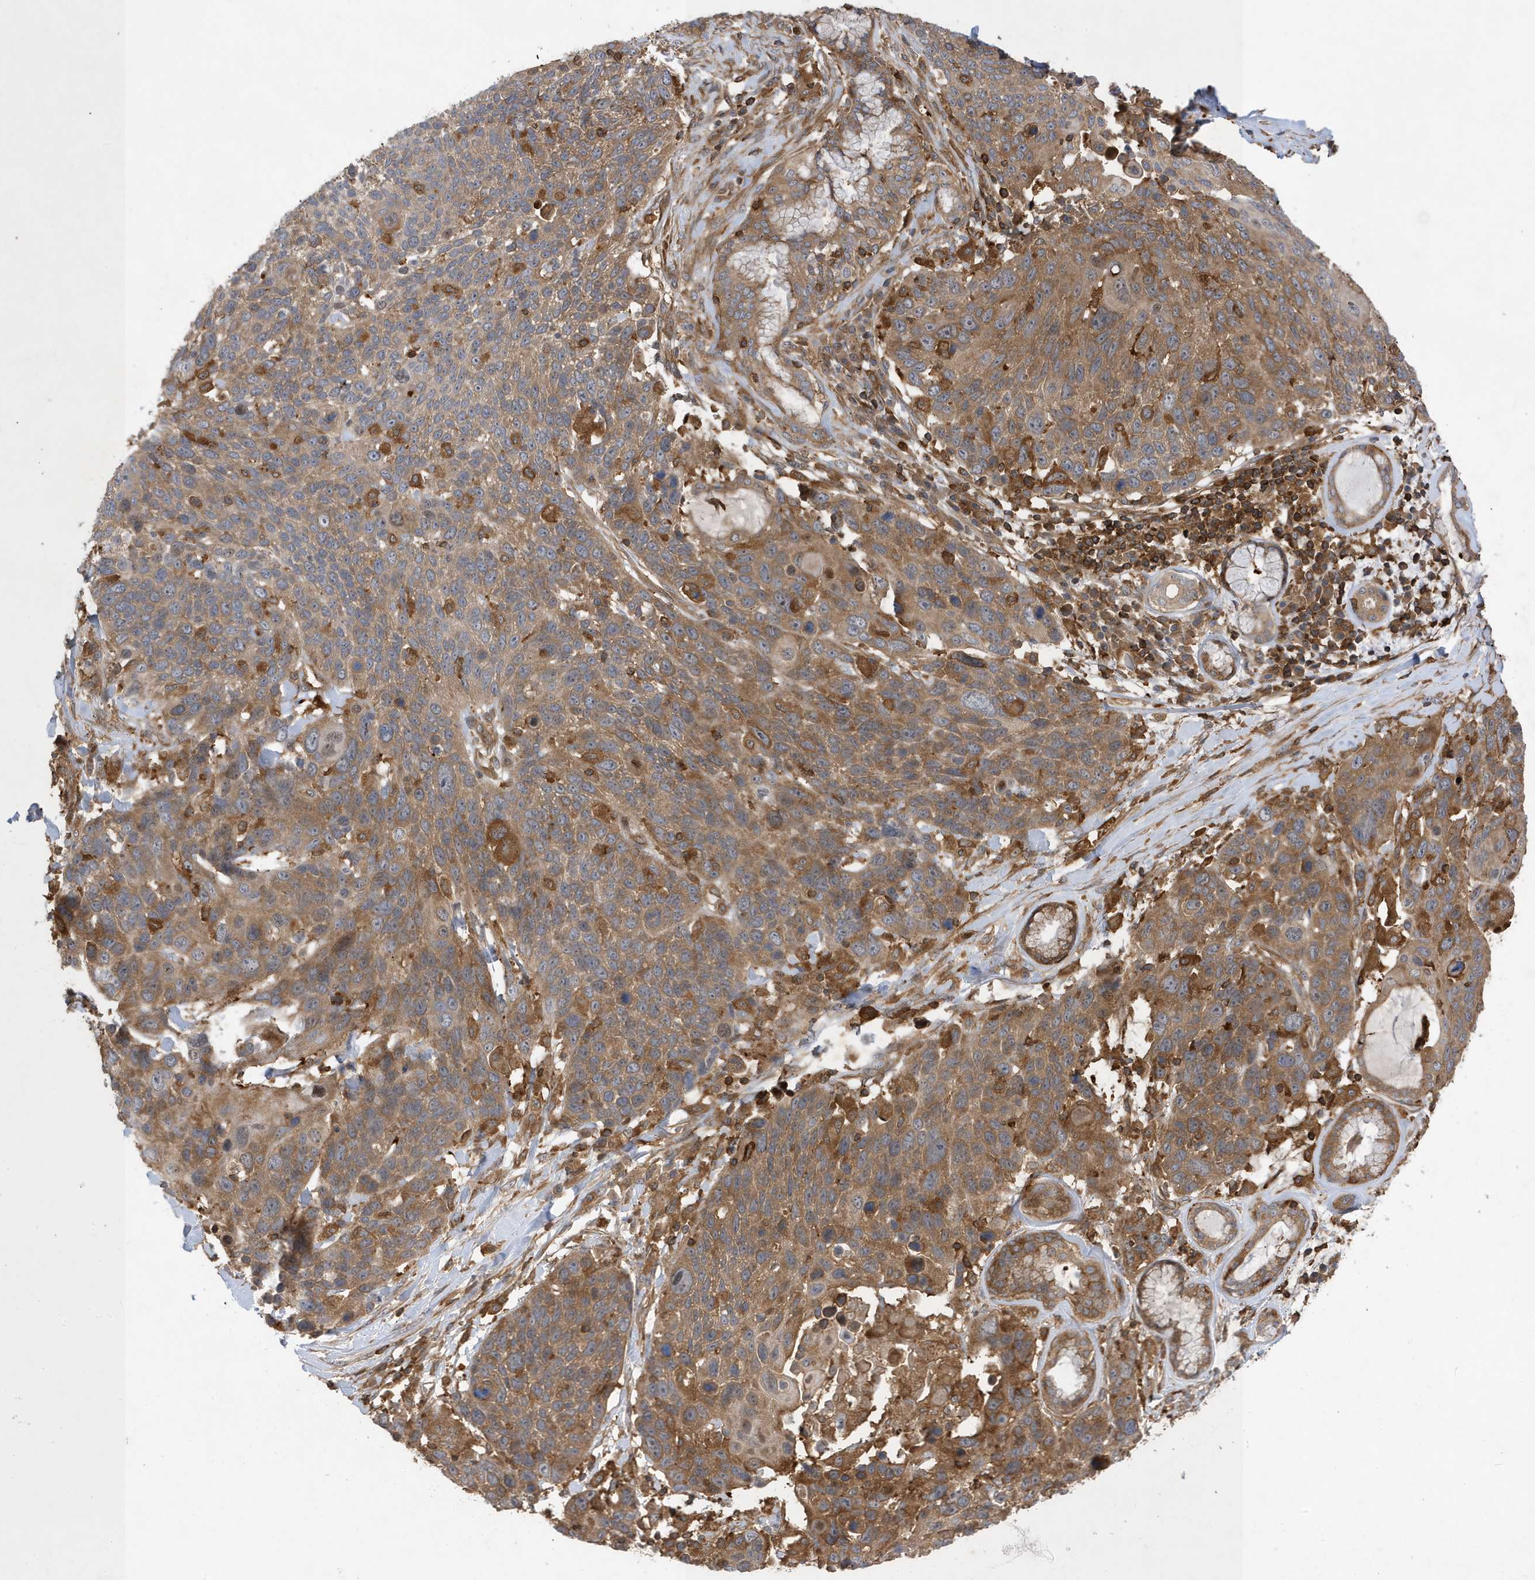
{"staining": {"intensity": "moderate", "quantity": "25%-75%", "location": "cytoplasmic/membranous"}, "tissue": "lung cancer", "cell_type": "Tumor cells", "image_type": "cancer", "snomed": [{"axis": "morphology", "description": "Squamous cell carcinoma, NOS"}, {"axis": "topography", "description": "Lung"}], "caption": "Lung squamous cell carcinoma was stained to show a protein in brown. There is medium levels of moderate cytoplasmic/membranous expression in about 25%-75% of tumor cells.", "gene": "LAPTM4A", "patient": {"sex": "male", "age": 66}}